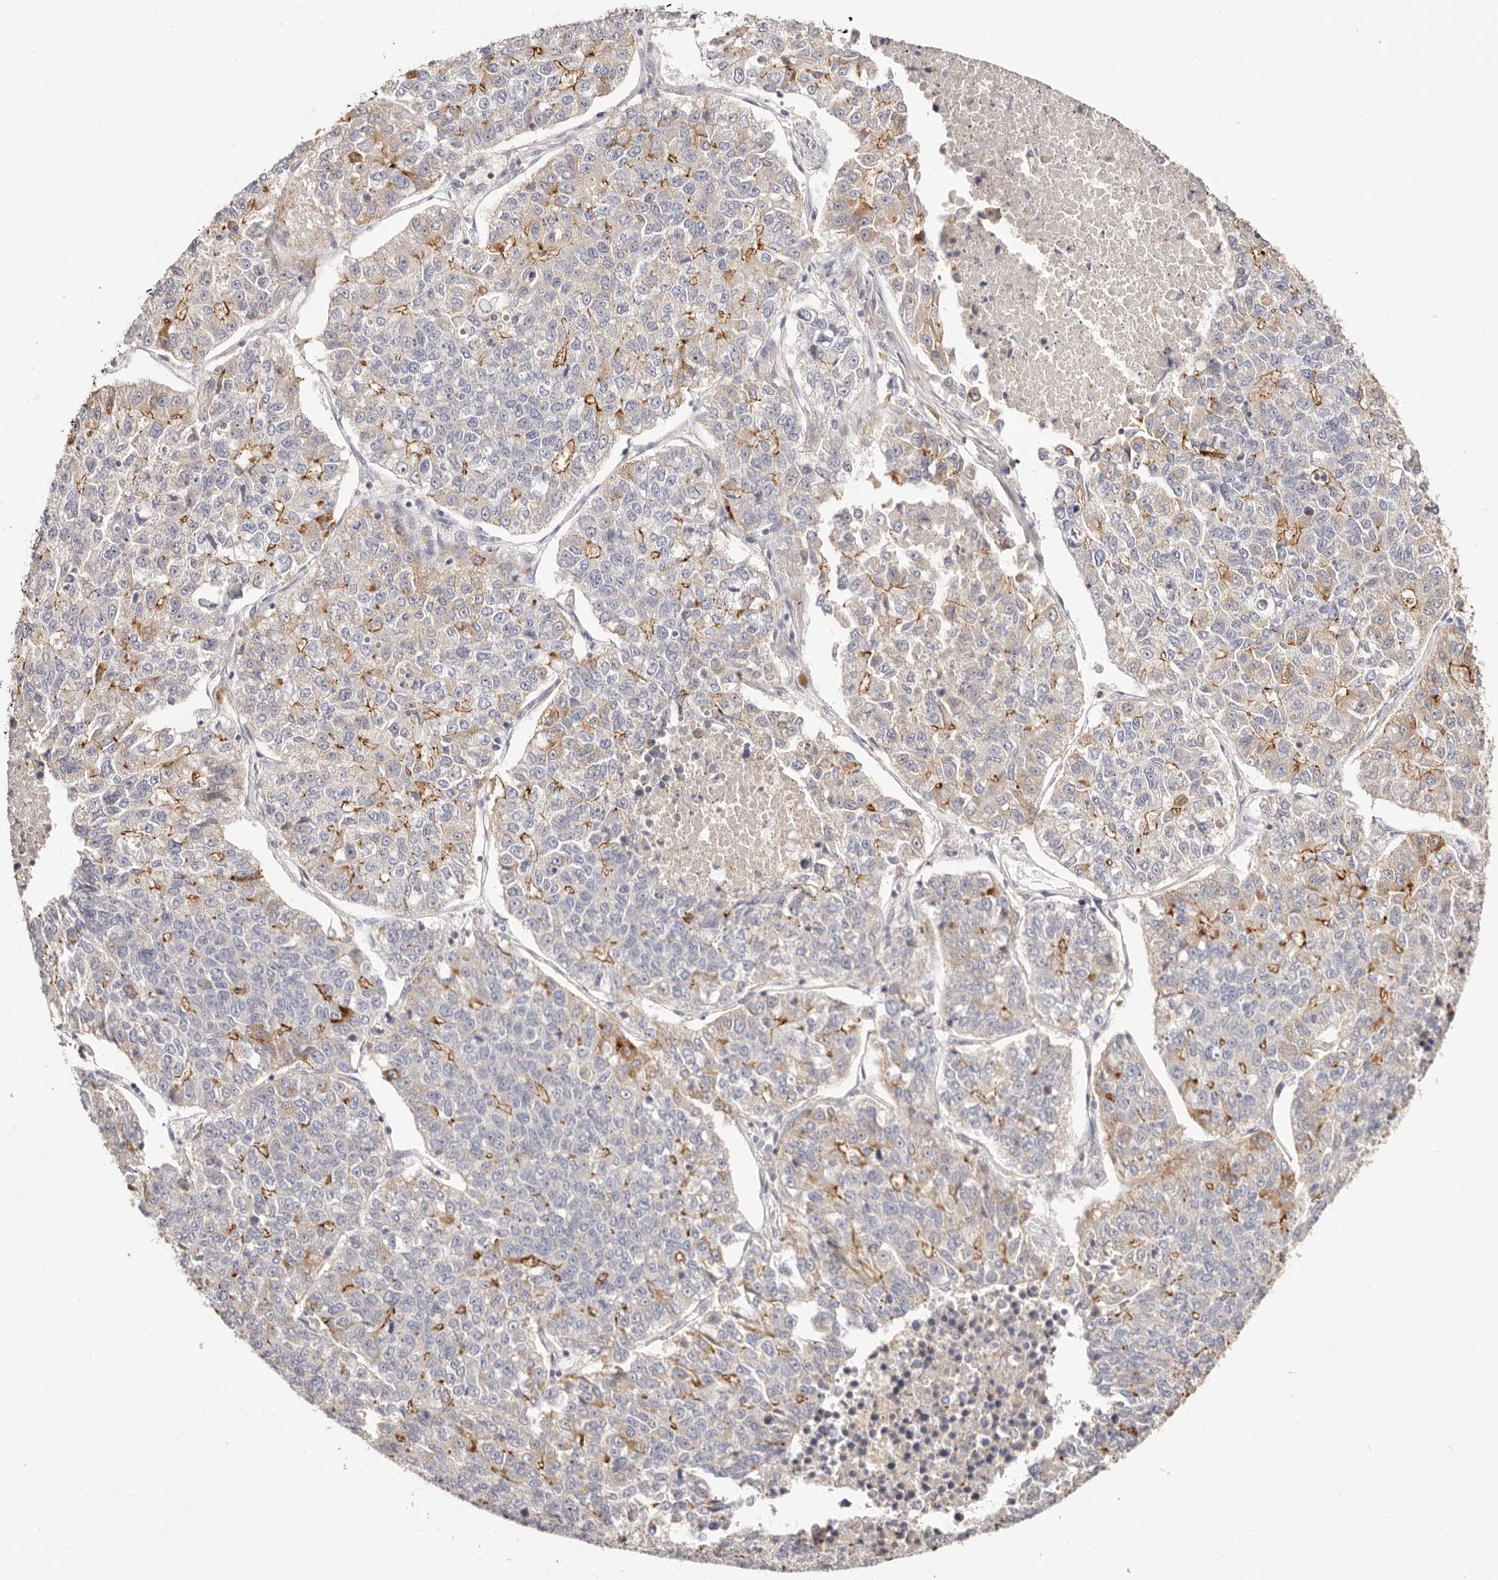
{"staining": {"intensity": "moderate", "quantity": "<25%", "location": "cytoplasmic/membranous"}, "tissue": "lung cancer", "cell_type": "Tumor cells", "image_type": "cancer", "snomed": [{"axis": "morphology", "description": "Adenocarcinoma, NOS"}, {"axis": "topography", "description": "Lung"}], "caption": "The micrograph exhibits staining of adenocarcinoma (lung), revealing moderate cytoplasmic/membranous protein positivity (brown color) within tumor cells. (DAB (3,3'-diaminobenzidine) IHC, brown staining for protein, blue staining for nuclei).", "gene": "CXADR", "patient": {"sex": "male", "age": 49}}